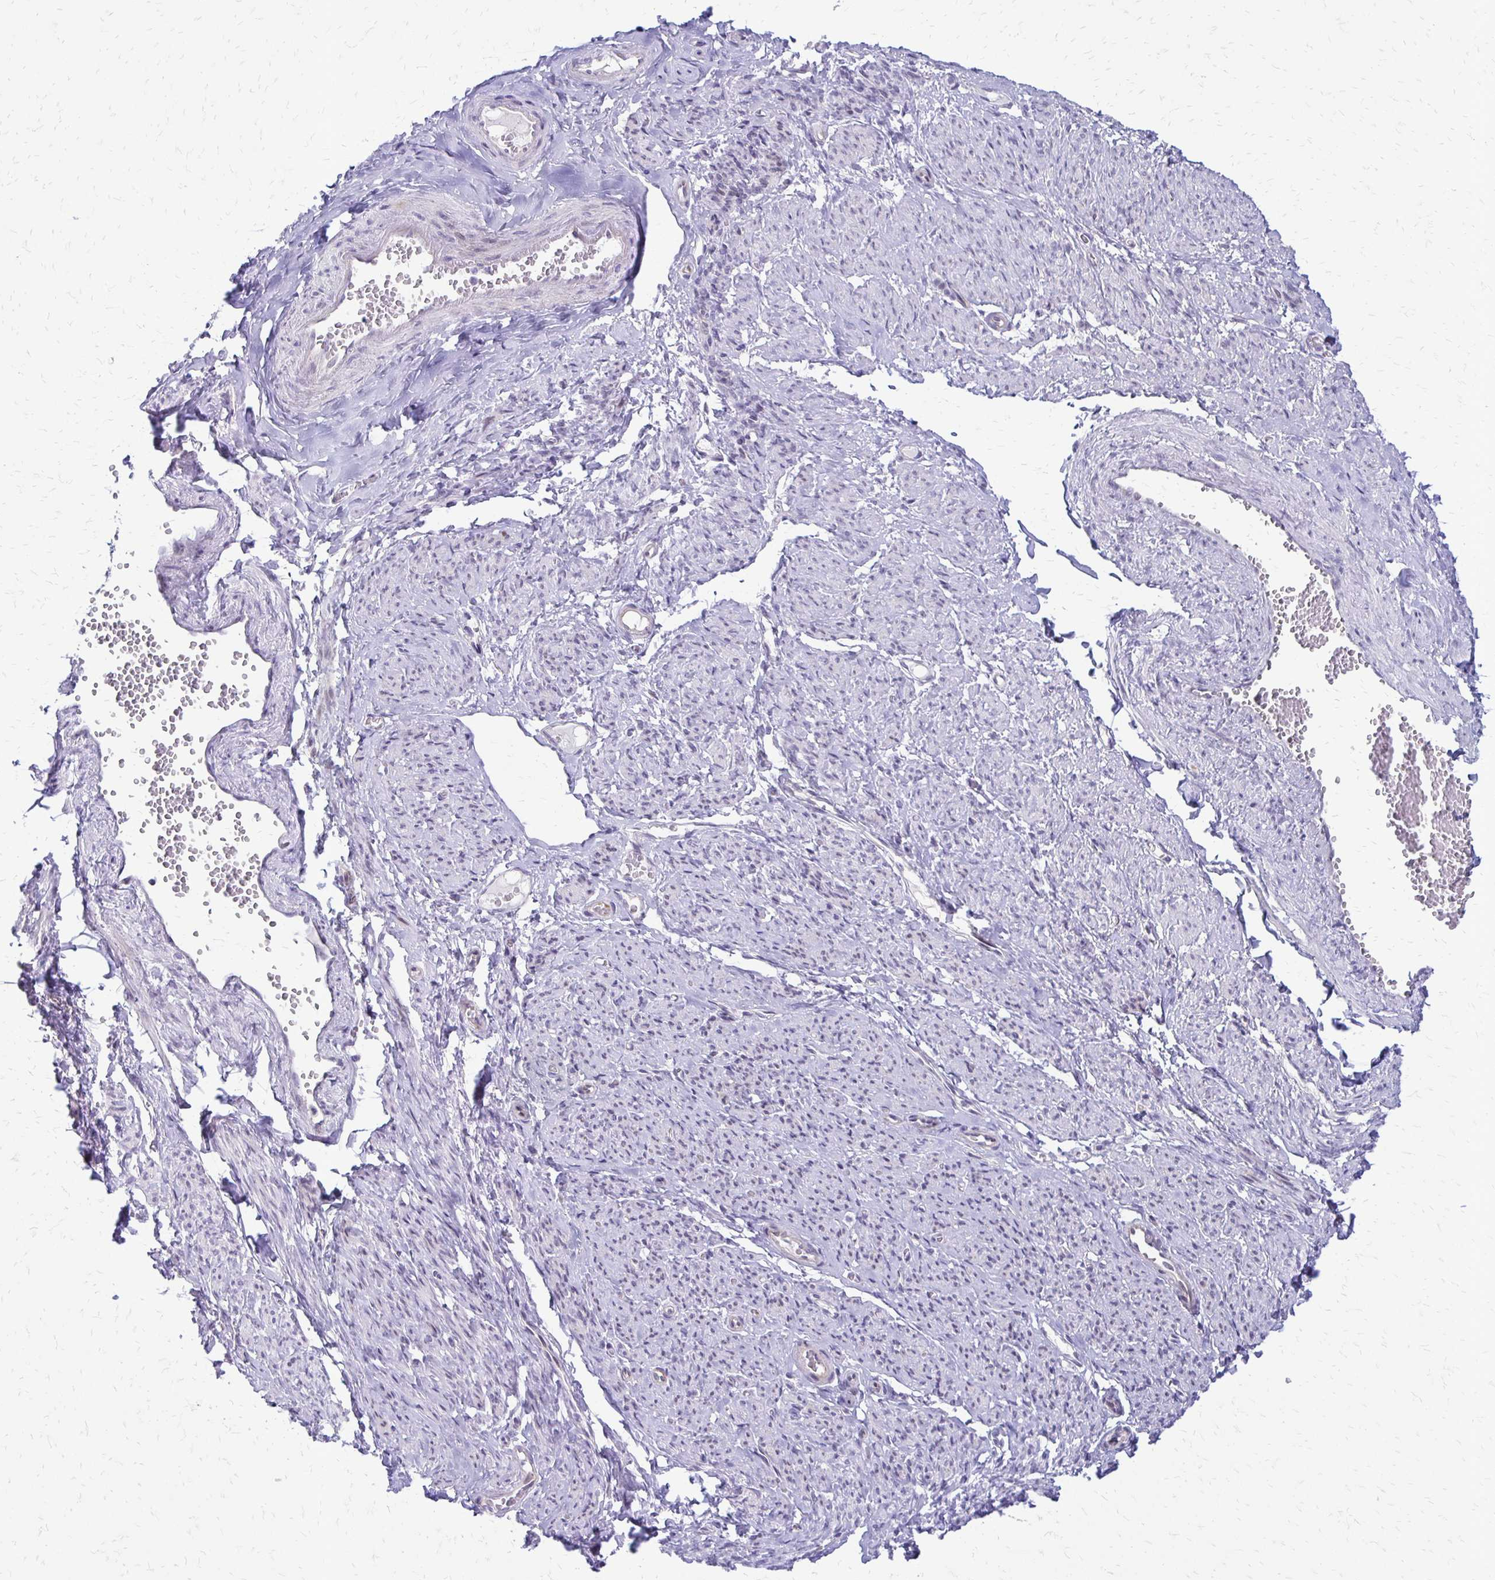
{"staining": {"intensity": "moderate", "quantity": "<25%", "location": "cytoplasmic/membranous"}, "tissue": "smooth muscle", "cell_type": "Smooth muscle cells", "image_type": "normal", "snomed": [{"axis": "morphology", "description": "Normal tissue, NOS"}, {"axis": "topography", "description": "Smooth muscle"}], "caption": "A brown stain highlights moderate cytoplasmic/membranous expression of a protein in smooth muscle cells of benign human smooth muscle. The staining was performed using DAB, with brown indicating positive protein expression. Nuclei are stained blue with hematoxylin.", "gene": "EPYC", "patient": {"sex": "female", "age": 65}}